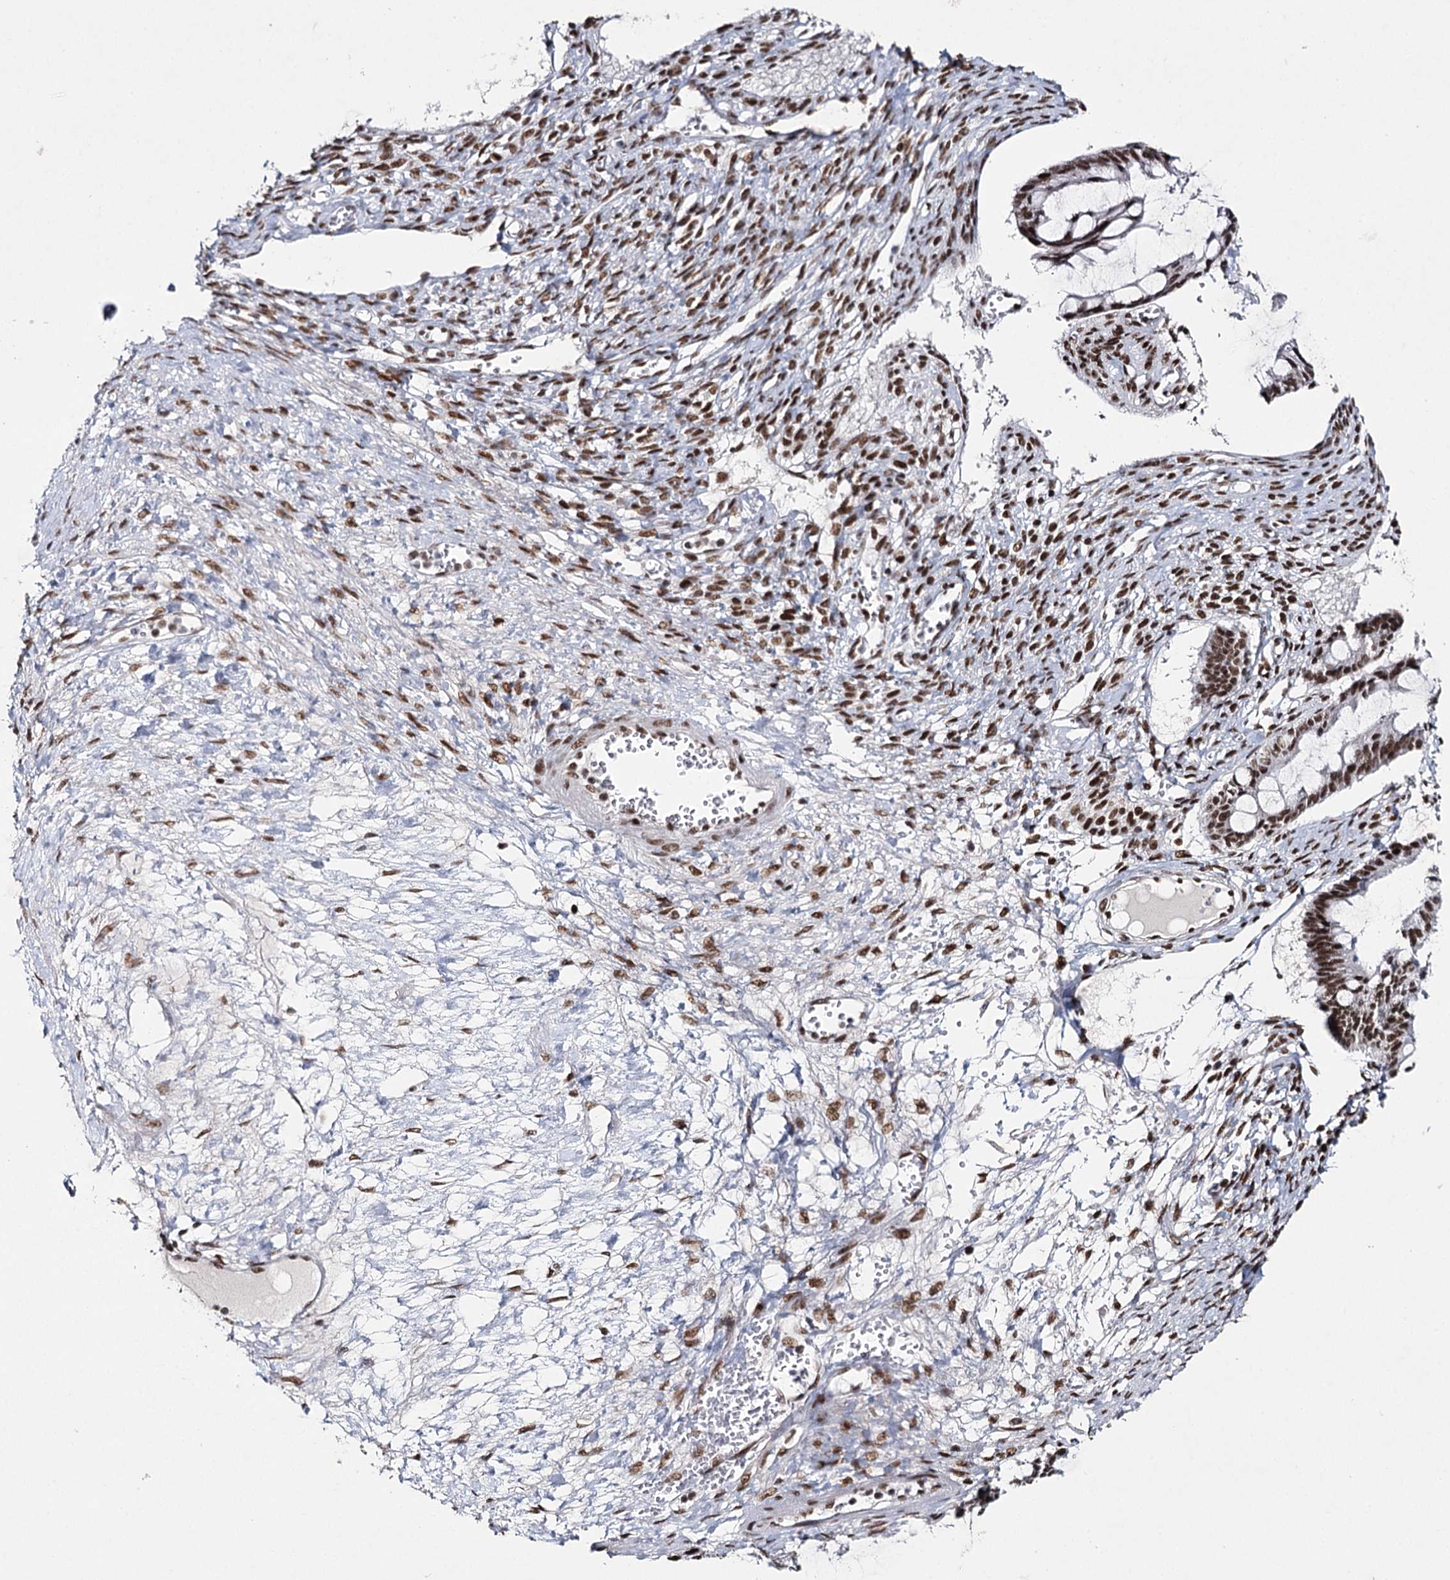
{"staining": {"intensity": "moderate", "quantity": ">75%", "location": "nuclear"}, "tissue": "ovarian cancer", "cell_type": "Tumor cells", "image_type": "cancer", "snomed": [{"axis": "morphology", "description": "Cystadenocarcinoma, mucinous, NOS"}, {"axis": "topography", "description": "Ovary"}], "caption": "Protein expression analysis of ovarian cancer shows moderate nuclear positivity in about >75% of tumor cells.", "gene": "SCAF8", "patient": {"sex": "female", "age": 73}}